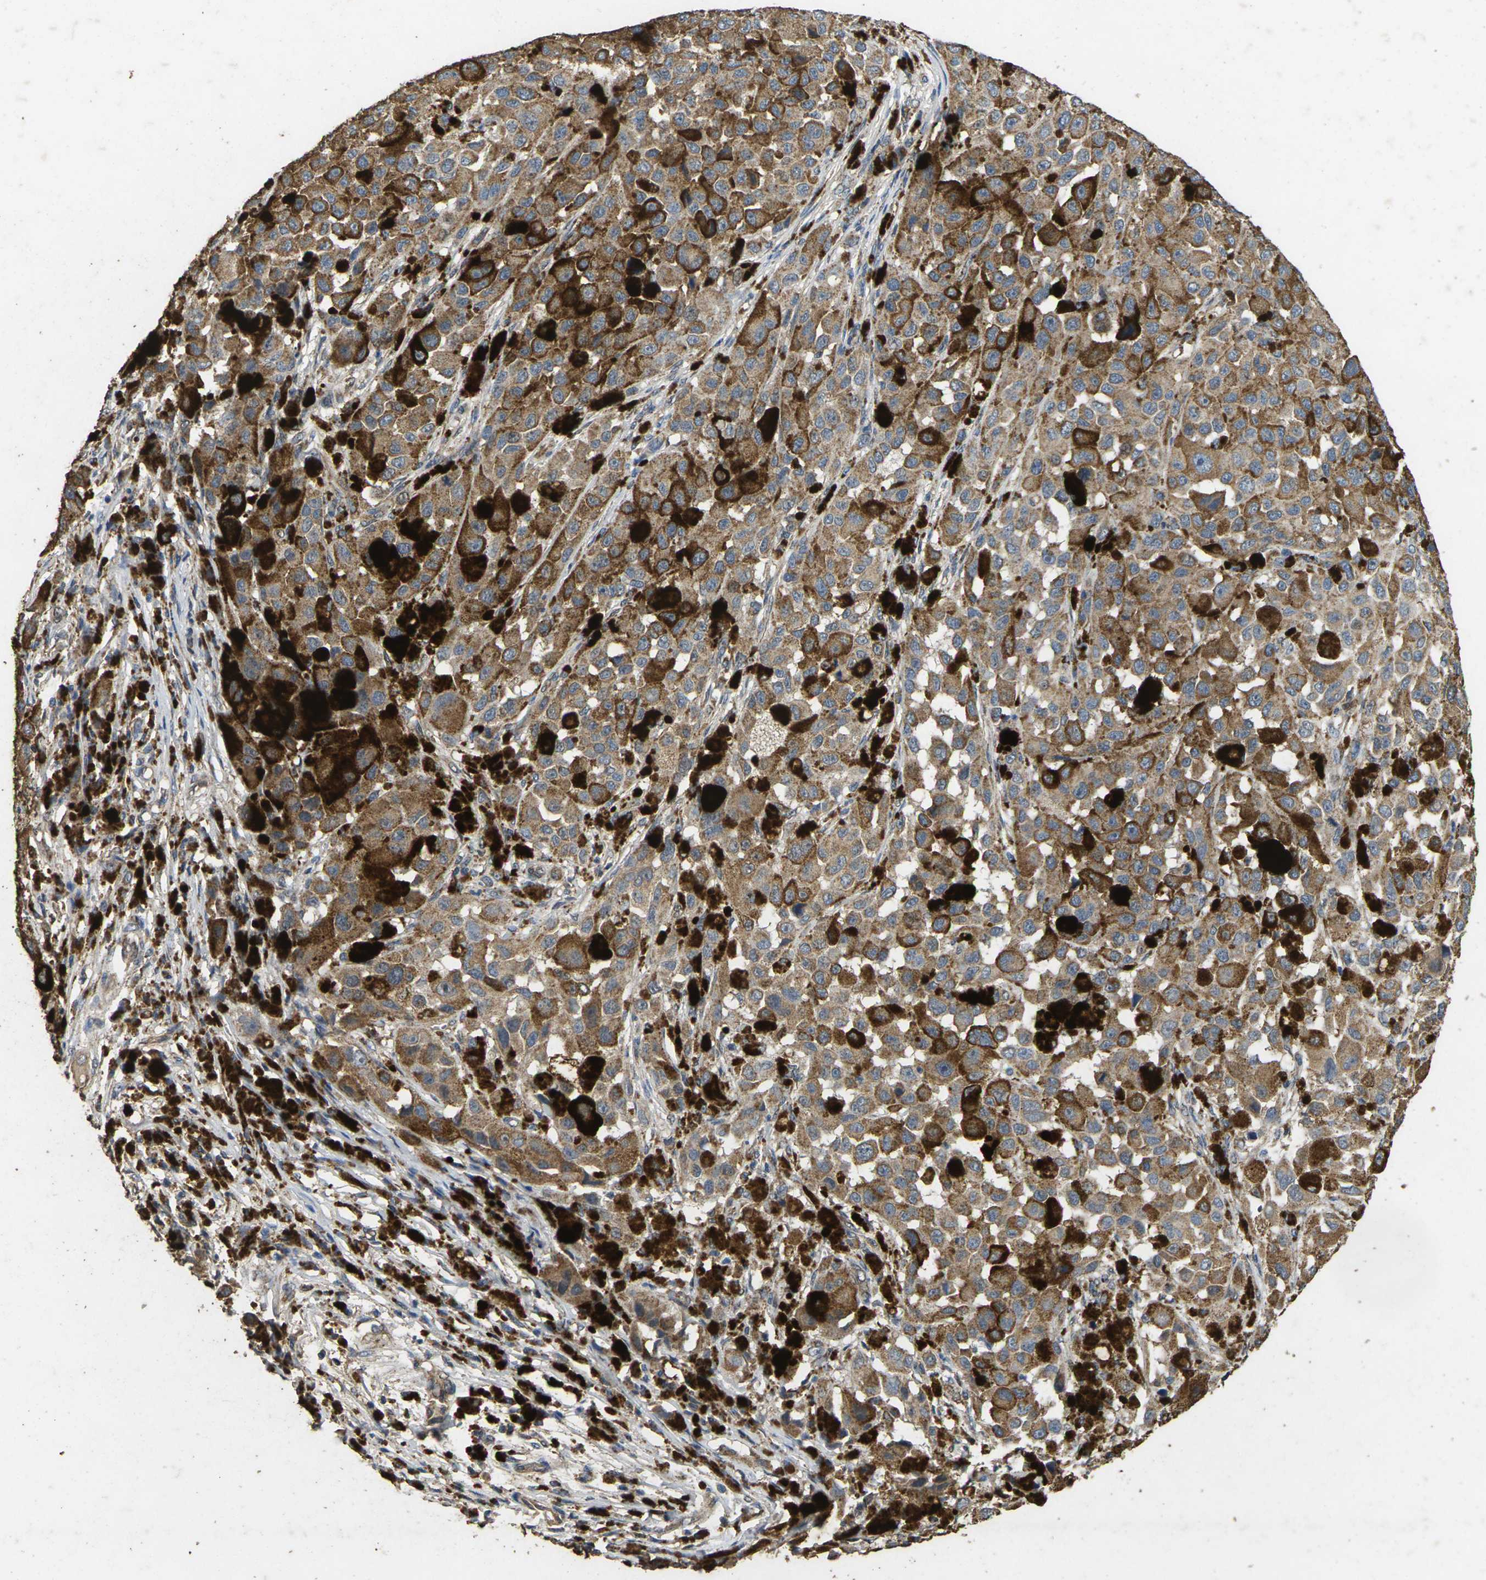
{"staining": {"intensity": "moderate", "quantity": ">75%", "location": "cytoplasmic/membranous"}, "tissue": "melanoma", "cell_type": "Tumor cells", "image_type": "cancer", "snomed": [{"axis": "morphology", "description": "Malignant melanoma, NOS"}, {"axis": "topography", "description": "Skin"}], "caption": "There is medium levels of moderate cytoplasmic/membranous positivity in tumor cells of malignant melanoma, as demonstrated by immunohistochemical staining (brown color).", "gene": "MAPK11", "patient": {"sex": "female", "age": 46}}